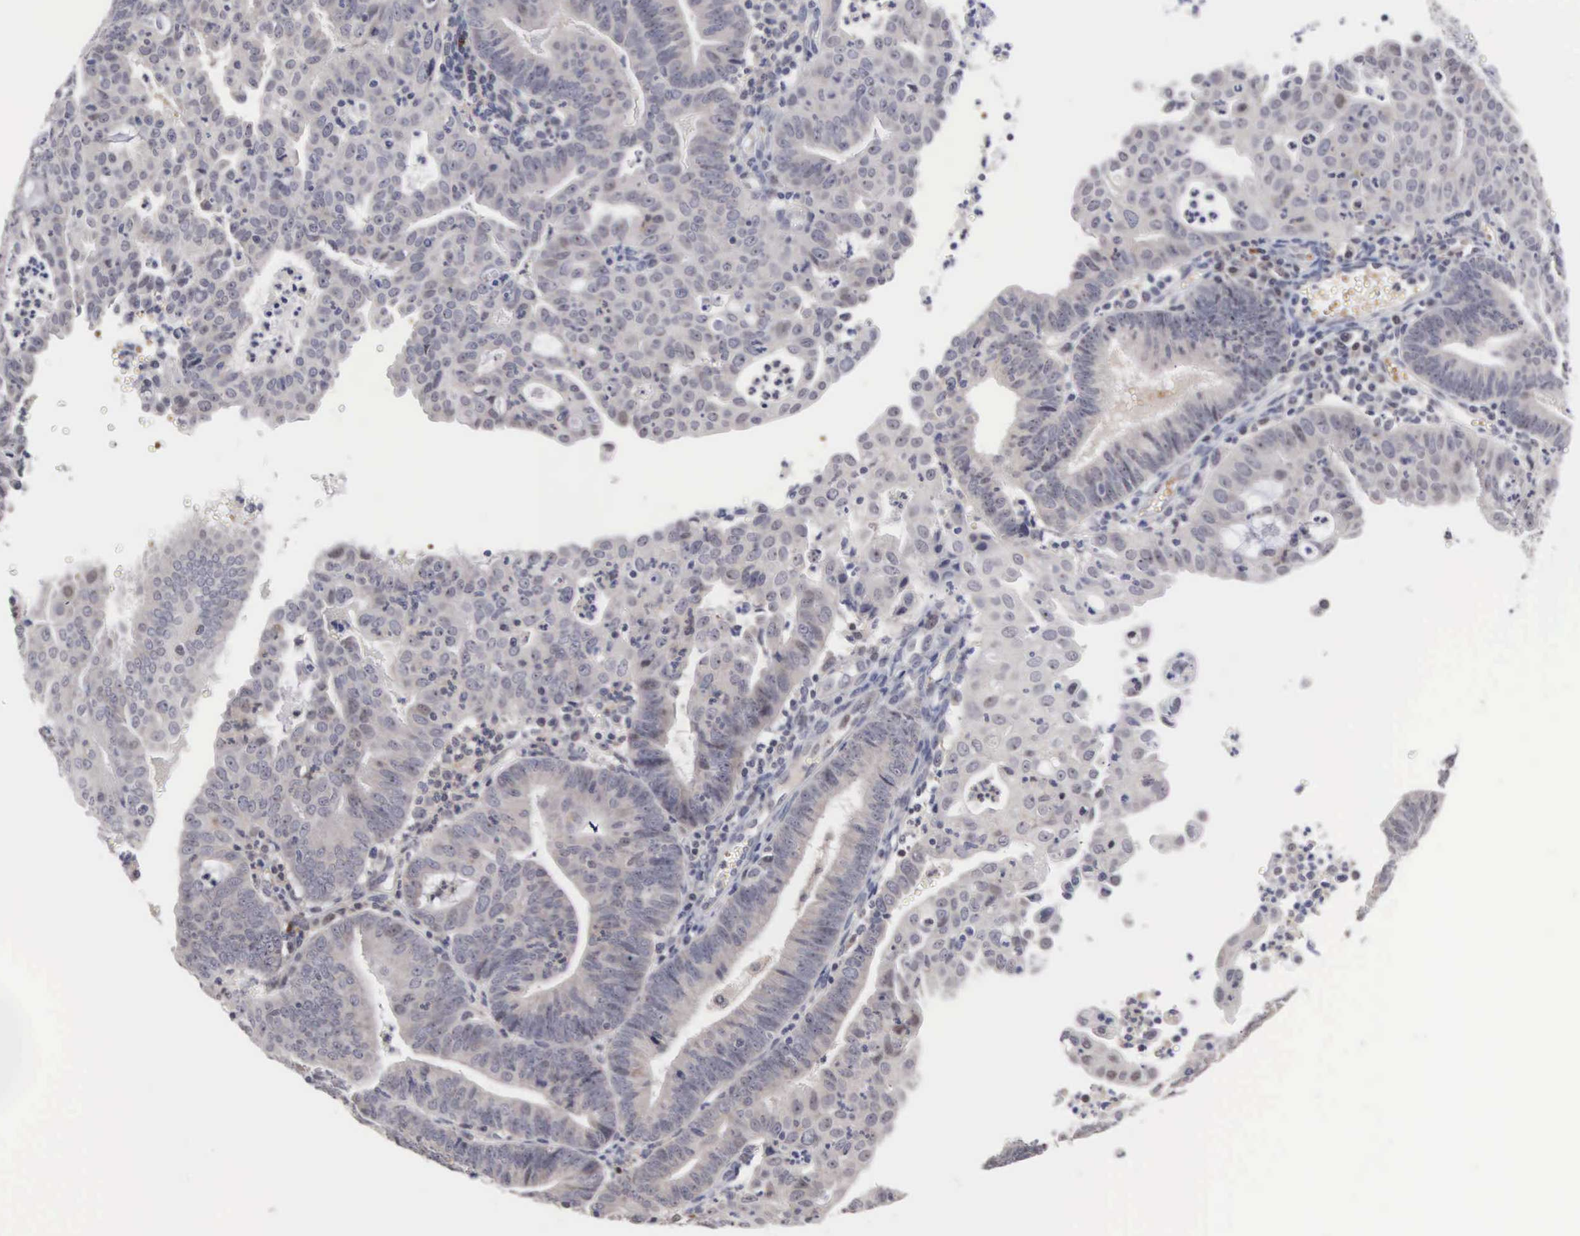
{"staining": {"intensity": "negative", "quantity": "none", "location": "none"}, "tissue": "endometrial cancer", "cell_type": "Tumor cells", "image_type": "cancer", "snomed": [{"axis": "morphology", "description": "Adenocarcinoma, NOS"}, {"axis": "topography", "description": "Endometrium"}], "caption": "DAB (3,3'-diaminobenzidine) immunohistochemical staining of adenocarcinoma (endometrial) demonstrates no significant staining in tumor cells. The staining is performed using DAB brown chromogen with nuclei counter-stained in using hematoxylin.", "gene": "ACOT4", "patient": {"sex": "female", "age": 60}}